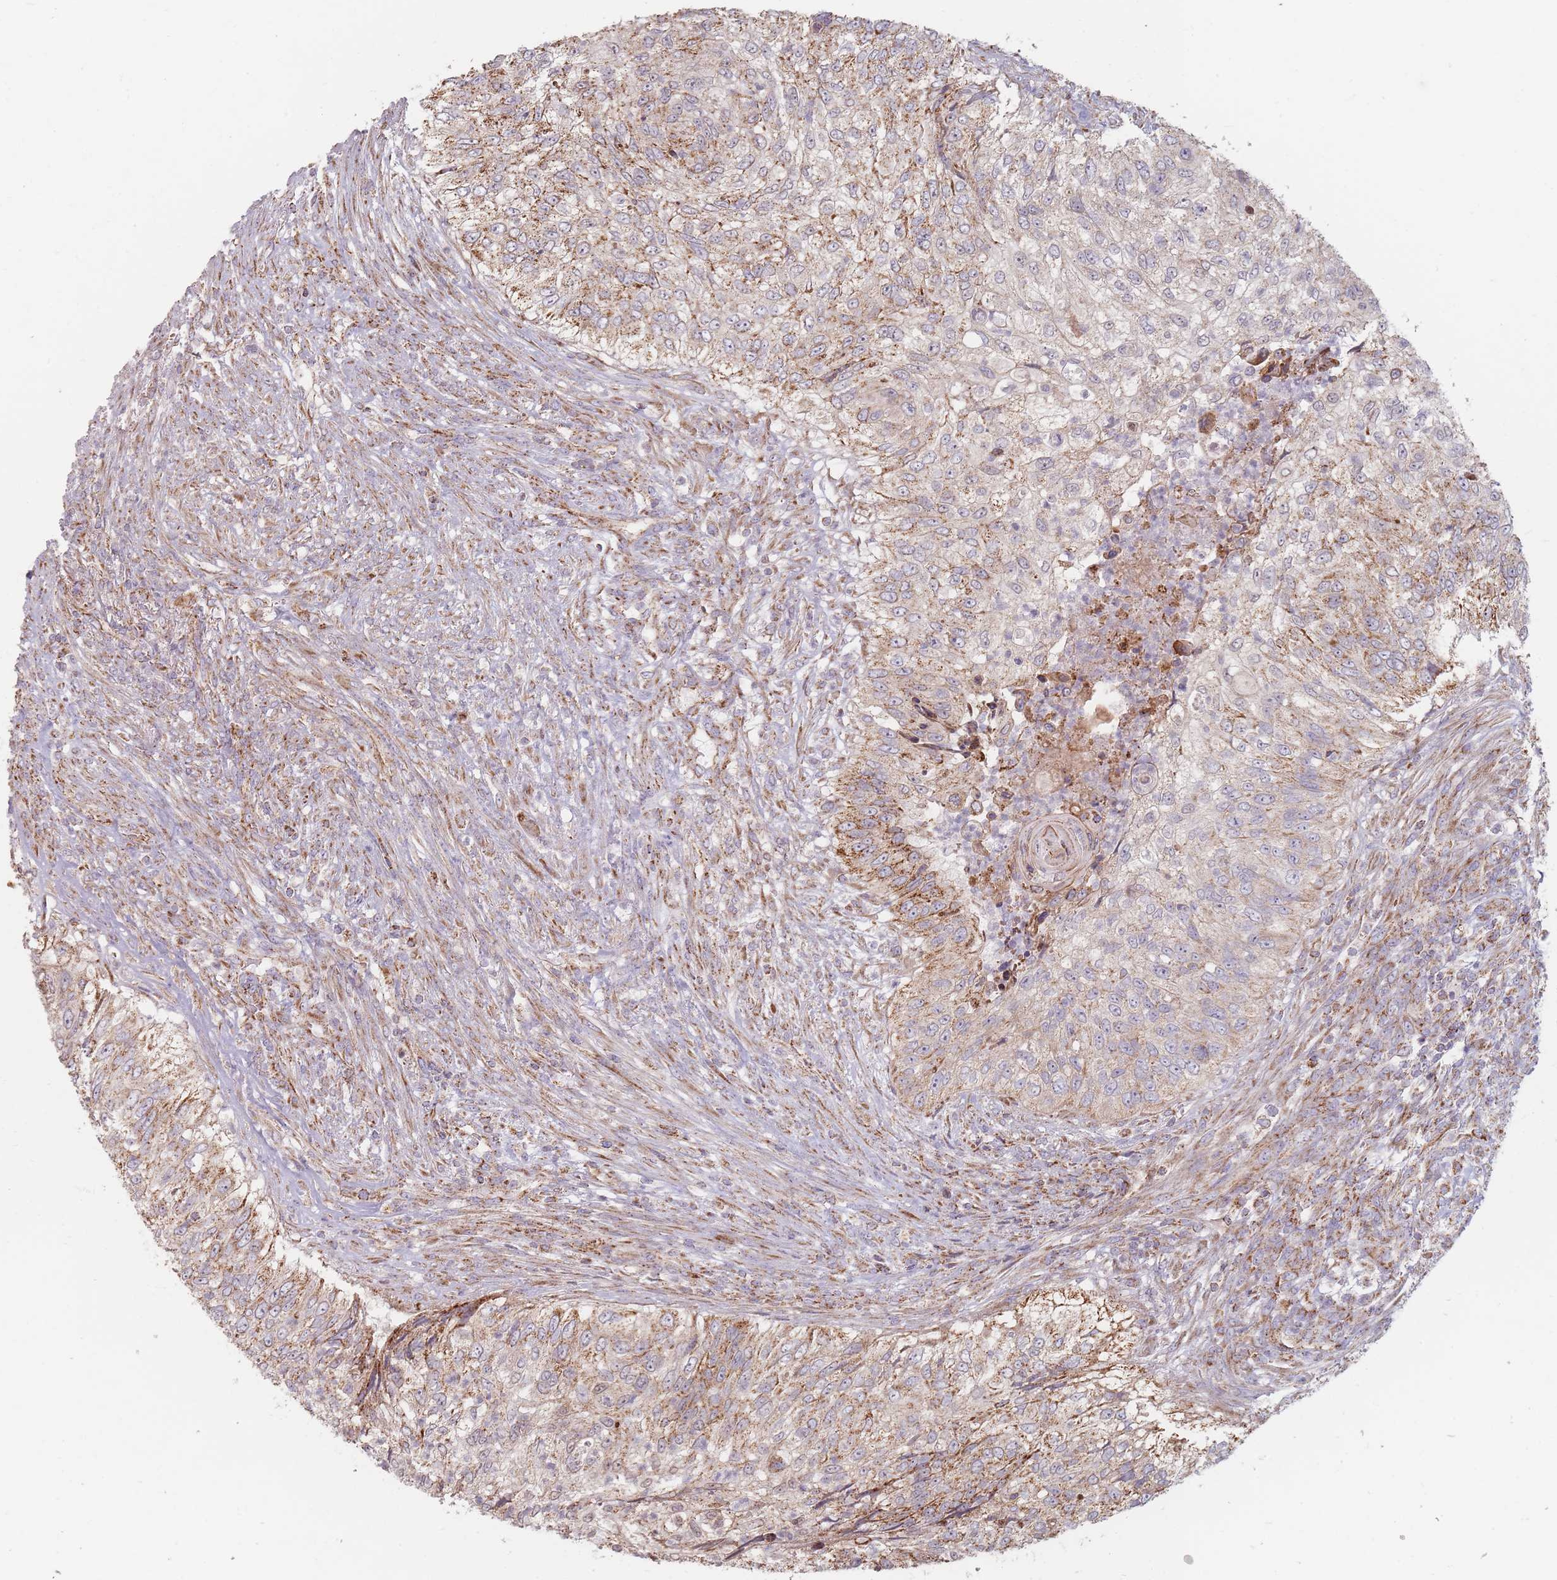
{"staining": {"intensity": "moderate", "quantity": "25%-75%", "location": "cytoplasmic/membranous"}, "tissue": "urothelial cancer", "cell_type": "Tumor cells", "image_type": "cancer", "snomed": [{"axis": "morphology", "description": "Urothelial carcinoma, High grade"}, {"axis": "topography", "description": "Urinary bladder"}], "caption": "This is a photomicrograph of IHC staining of urothelial cancer, which shows moderate staining in the cytoplasmic/membranous of tumor cells.", "gene": "ESRP2", "patient": {"sex": "female", "age": 60}}